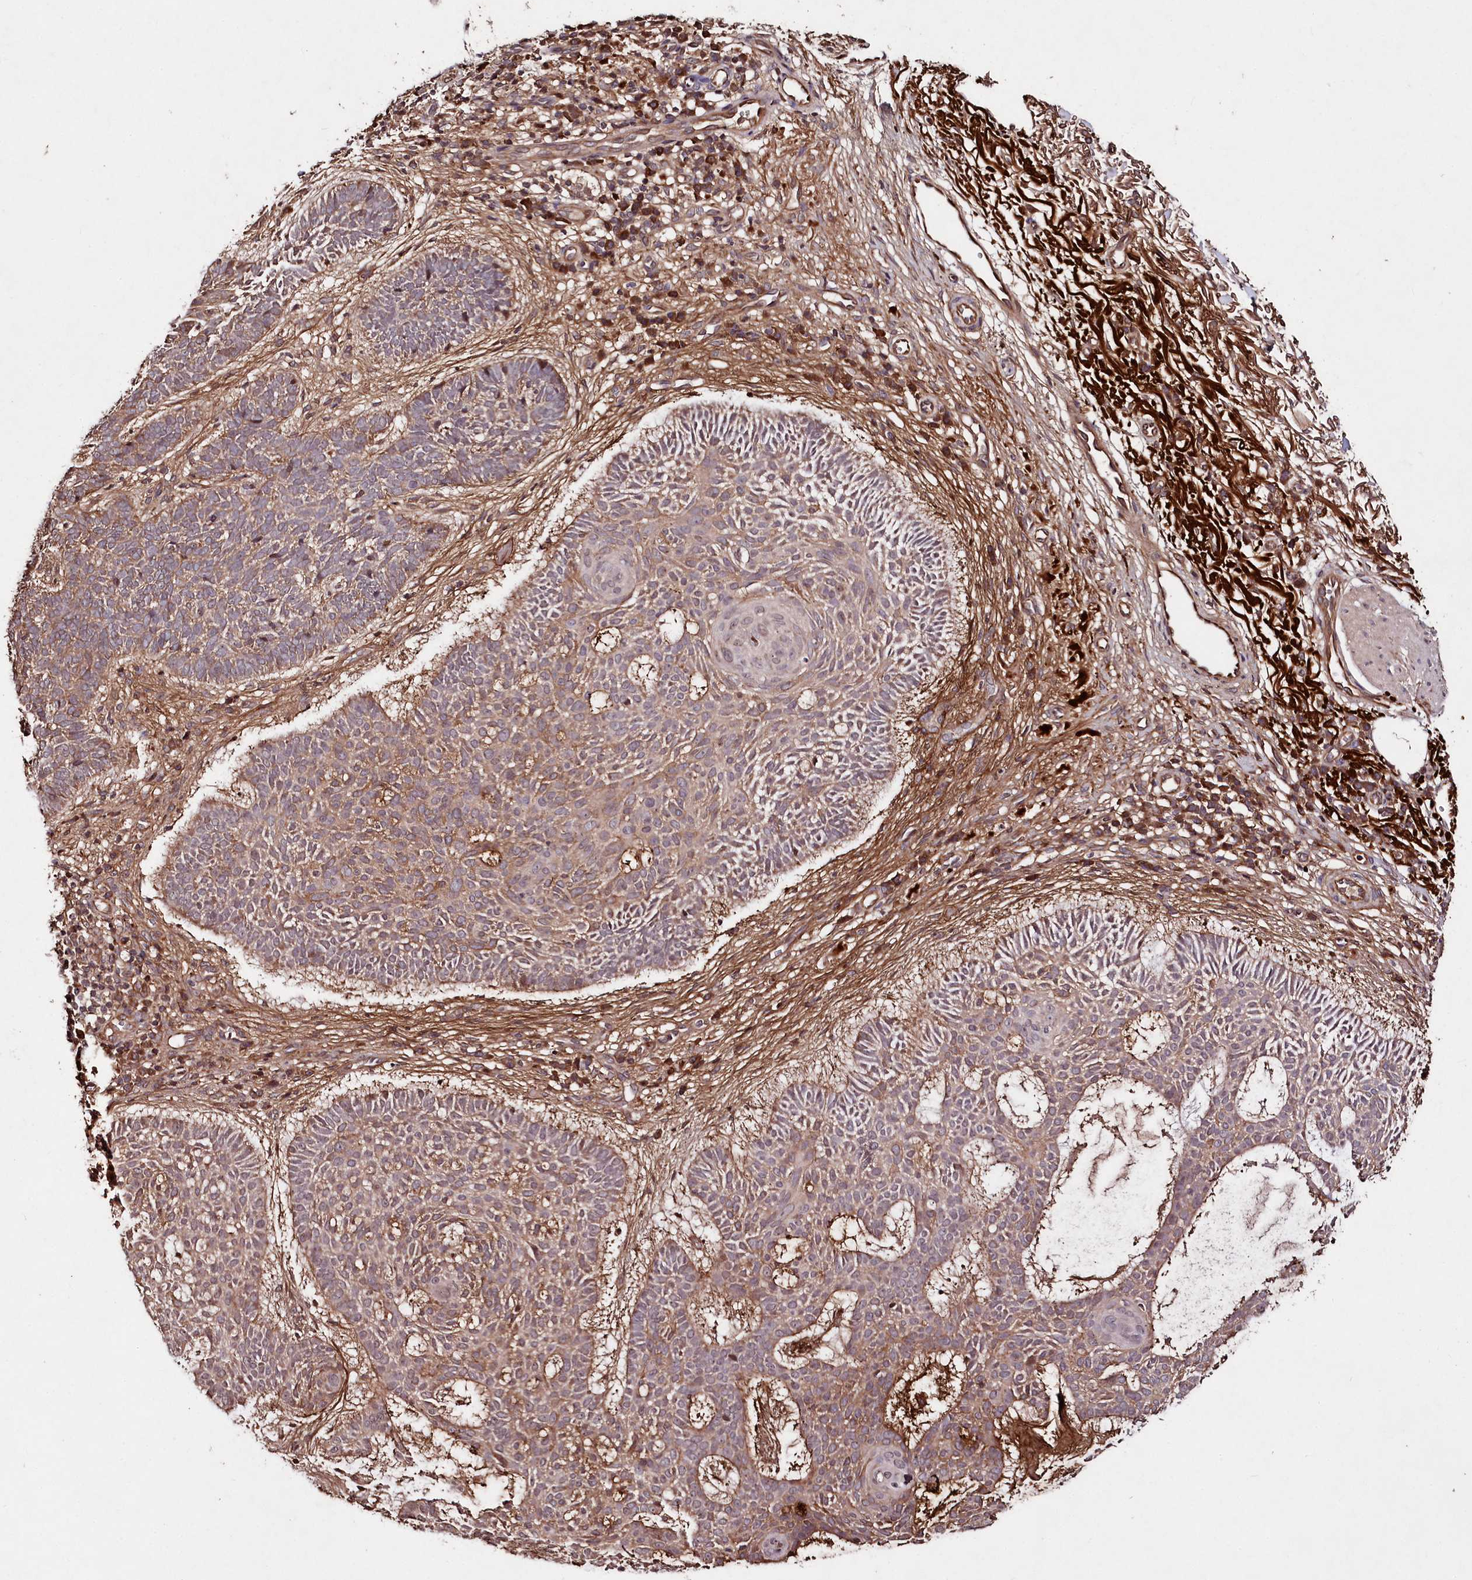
{"staining": {"intensity": "moderate", "quantity": "25%-75%", "location": "cytoplasmic/membranous"}, "tissue": "skin cancer", "cell_type": "Tumor cells", "image_type": "cancer", "snomed": [{"axis": "morphology", "description": "Basal cell carcinoma"}, {"axis": "topography", "description": "Skin"}], "caption": "A brown stain labels moderate cytoplasmic/membranous expression of a protein in human skin cancer tumor cells.", "gene": "TNPO3", "patient": {"sex": "male", "age": 85}}